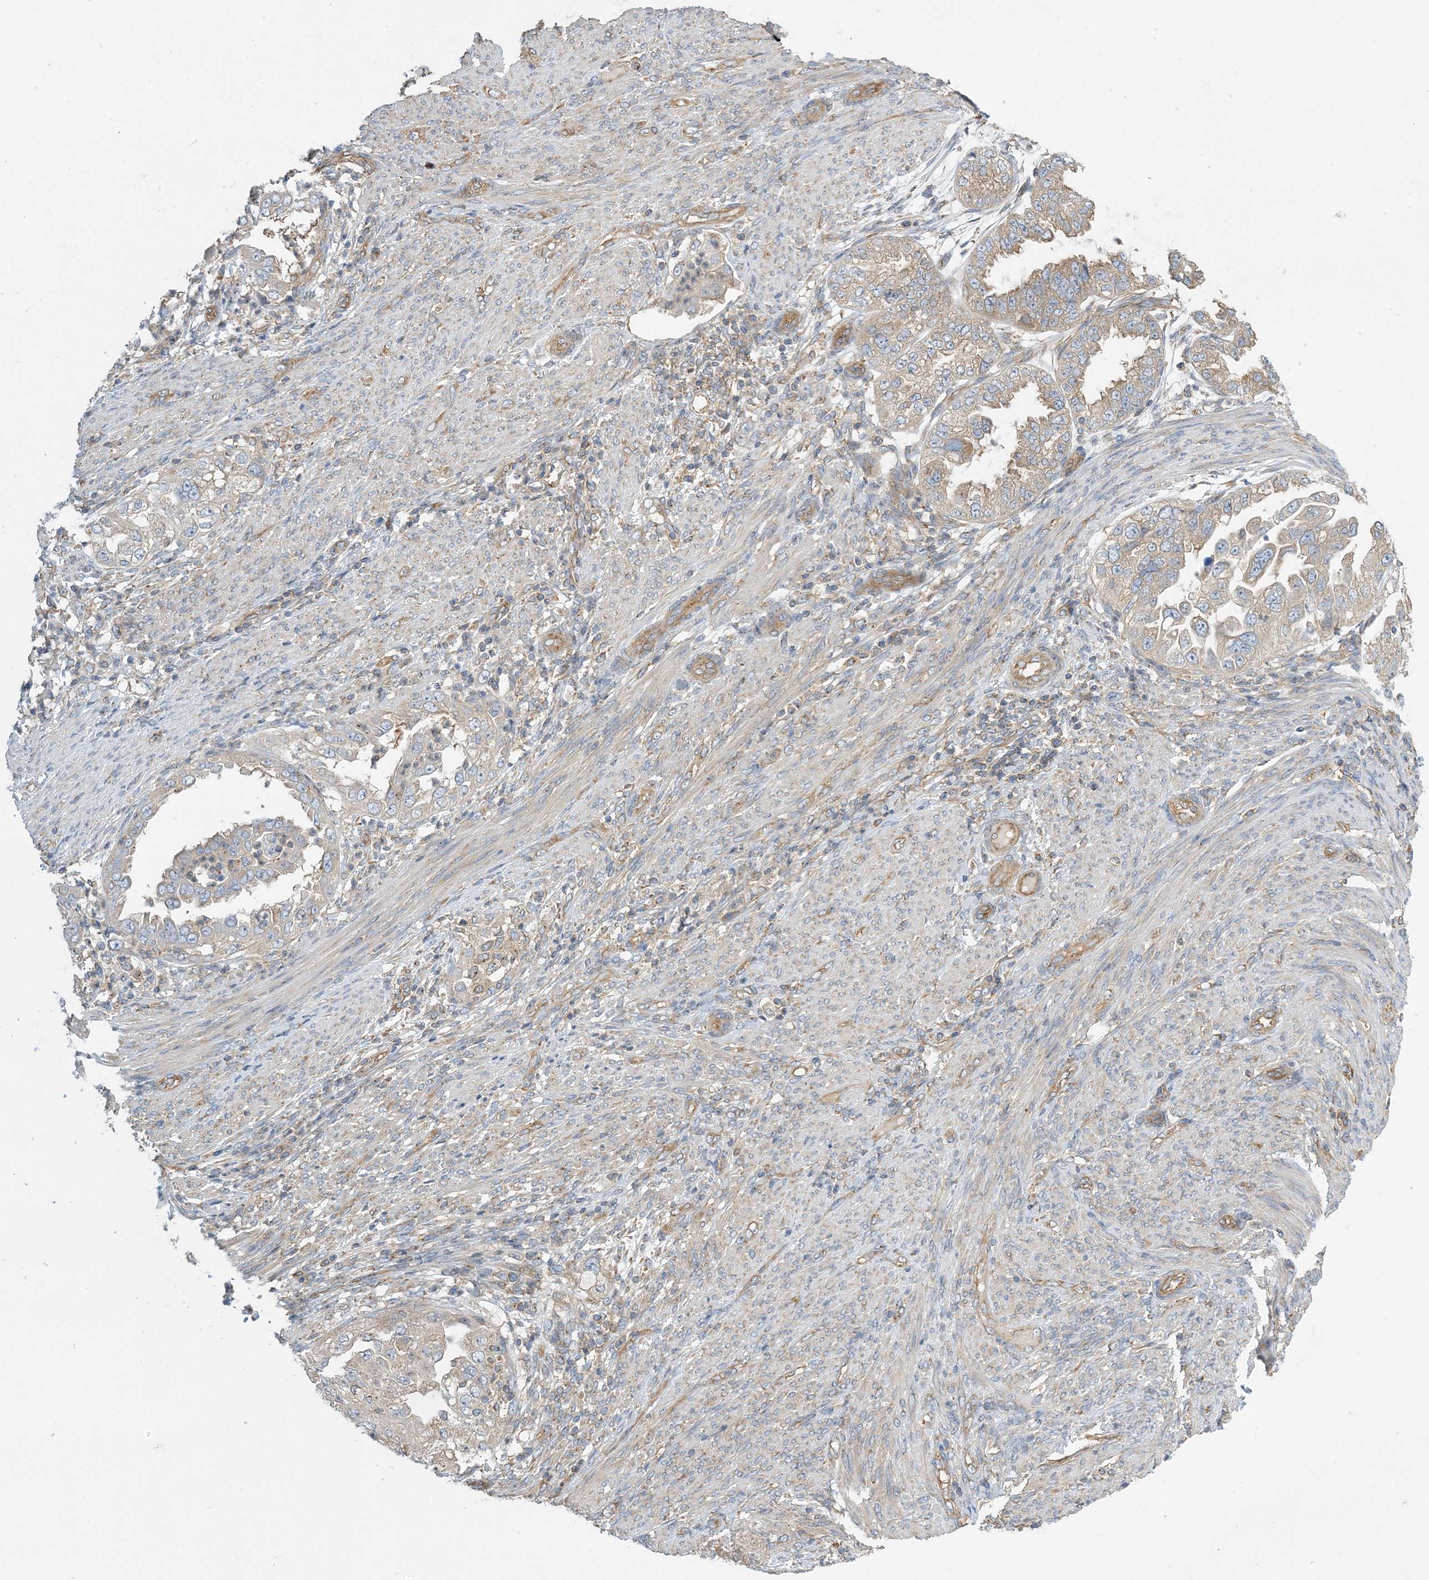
{"staining": {"intensity": "weak", "quantity": "25%-75%", "location": "cytoplasmic/membranous"}, "tissue": "endometrial cancer", "cell_type": "Tumor cells", "image_type": "cancer", "snomed": [{"axis": "morphology", "description": "Adenocarcinoma, NOS"}, {"axis": "topography", "description": "Endometrium"}], "caption": "Adenocarcinoma (endometrial) stained with a protein marker reveals weak staining in tumor cells.", "gene": "SIDT1", "patient": {"sex": "female", "age": 85}}